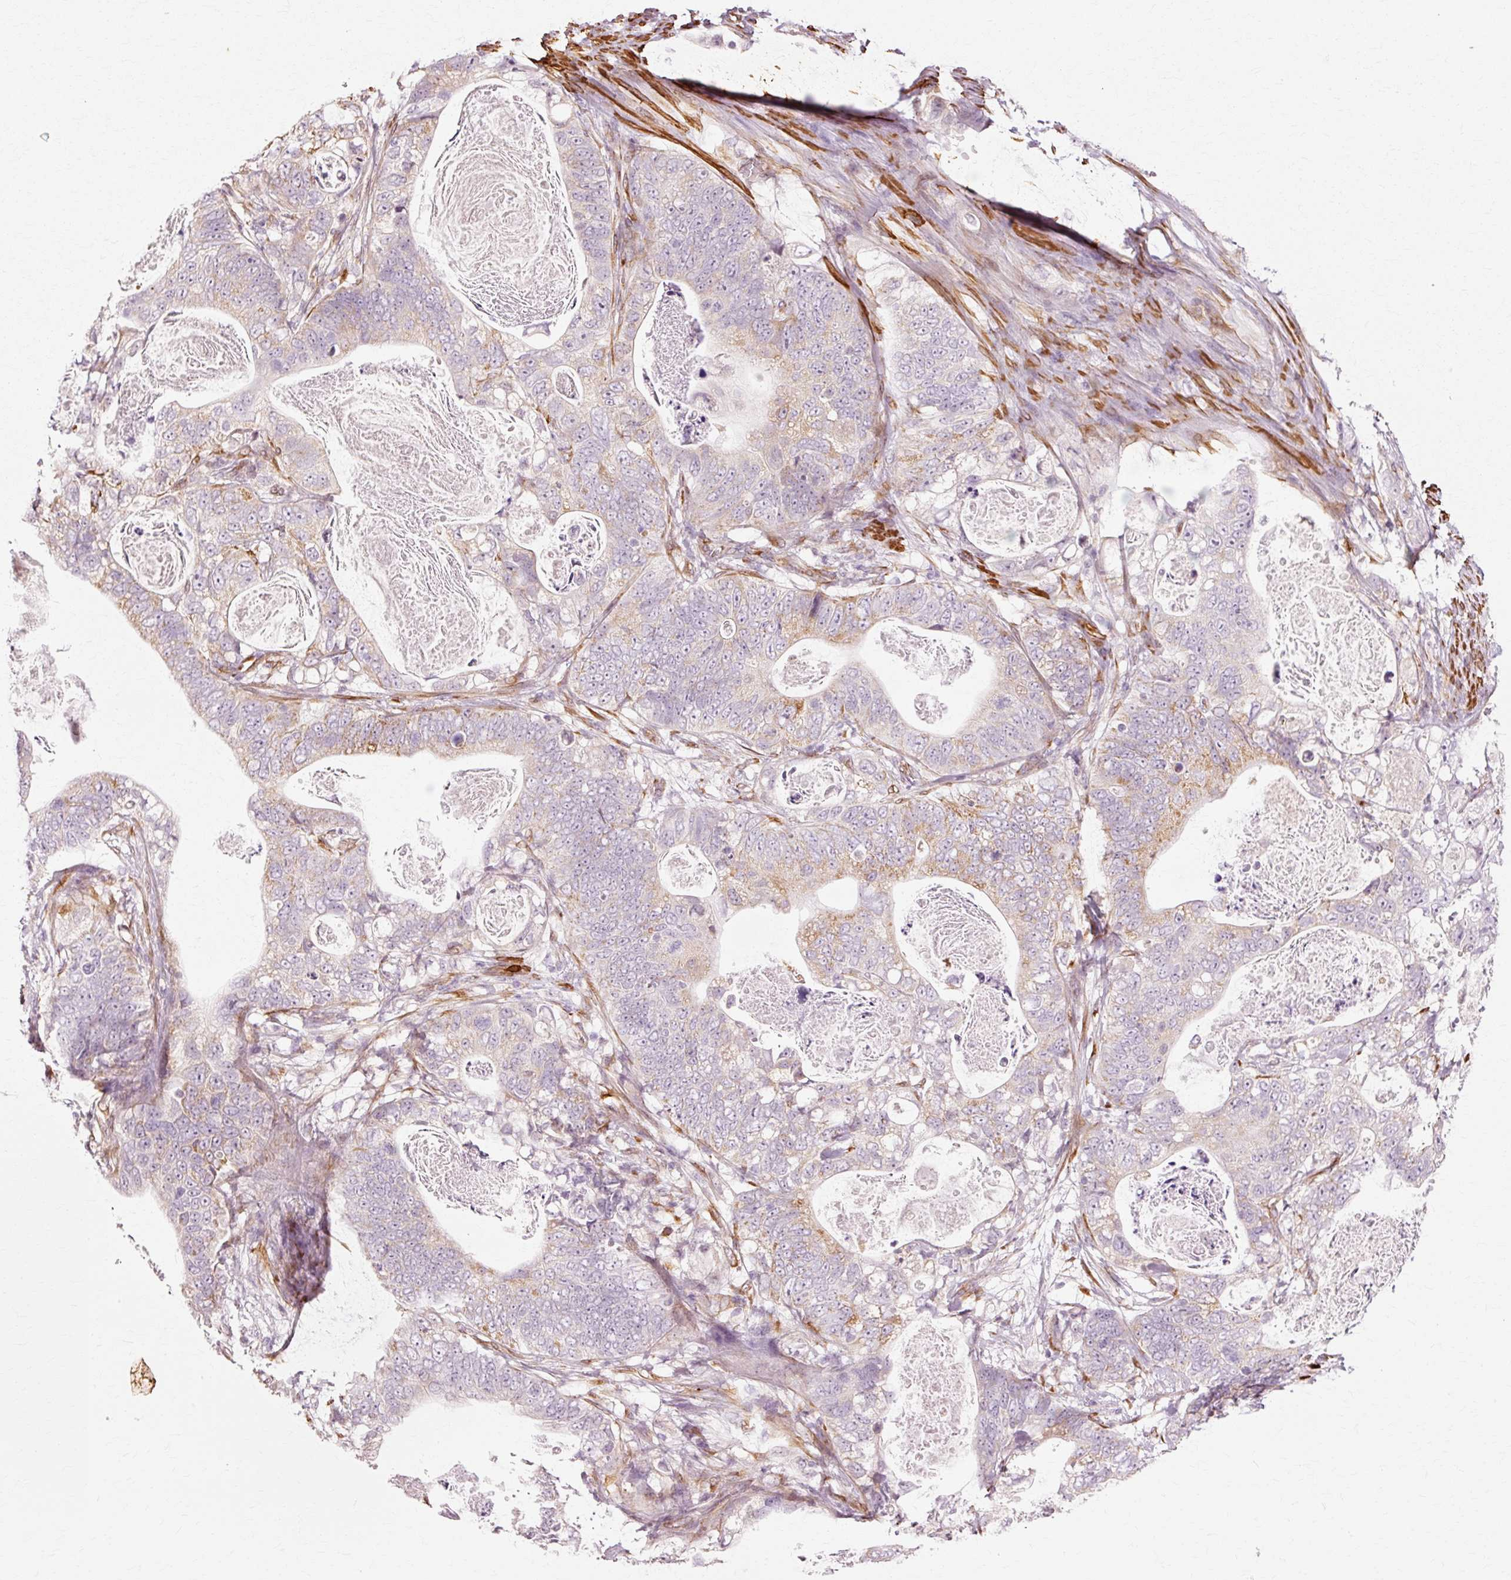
{"staining": {"intensity": "moderate", "quantity": "<25%", "location": "cytoplasmic/membranous"}, "tissue": "stomach cancer", "cell_type": "Tumor cells", "image_type": "cancer", "snomed": [{"axis": "morphology", "description": "Normal tissue, NOS"}, {"axis": "morphology", "description": "Adenocarcinoma, NOS"}, {"axis": "topography", "description": "Stomach"}], "caption": "The immunohistochemical stain shows moderate cytoplasmic/membranous expression in tumor cells of stomach cancer (adenocarcinoma) tissue.", "gene": "RGPD5", "patient": {"sex": "female", "age": 89}}